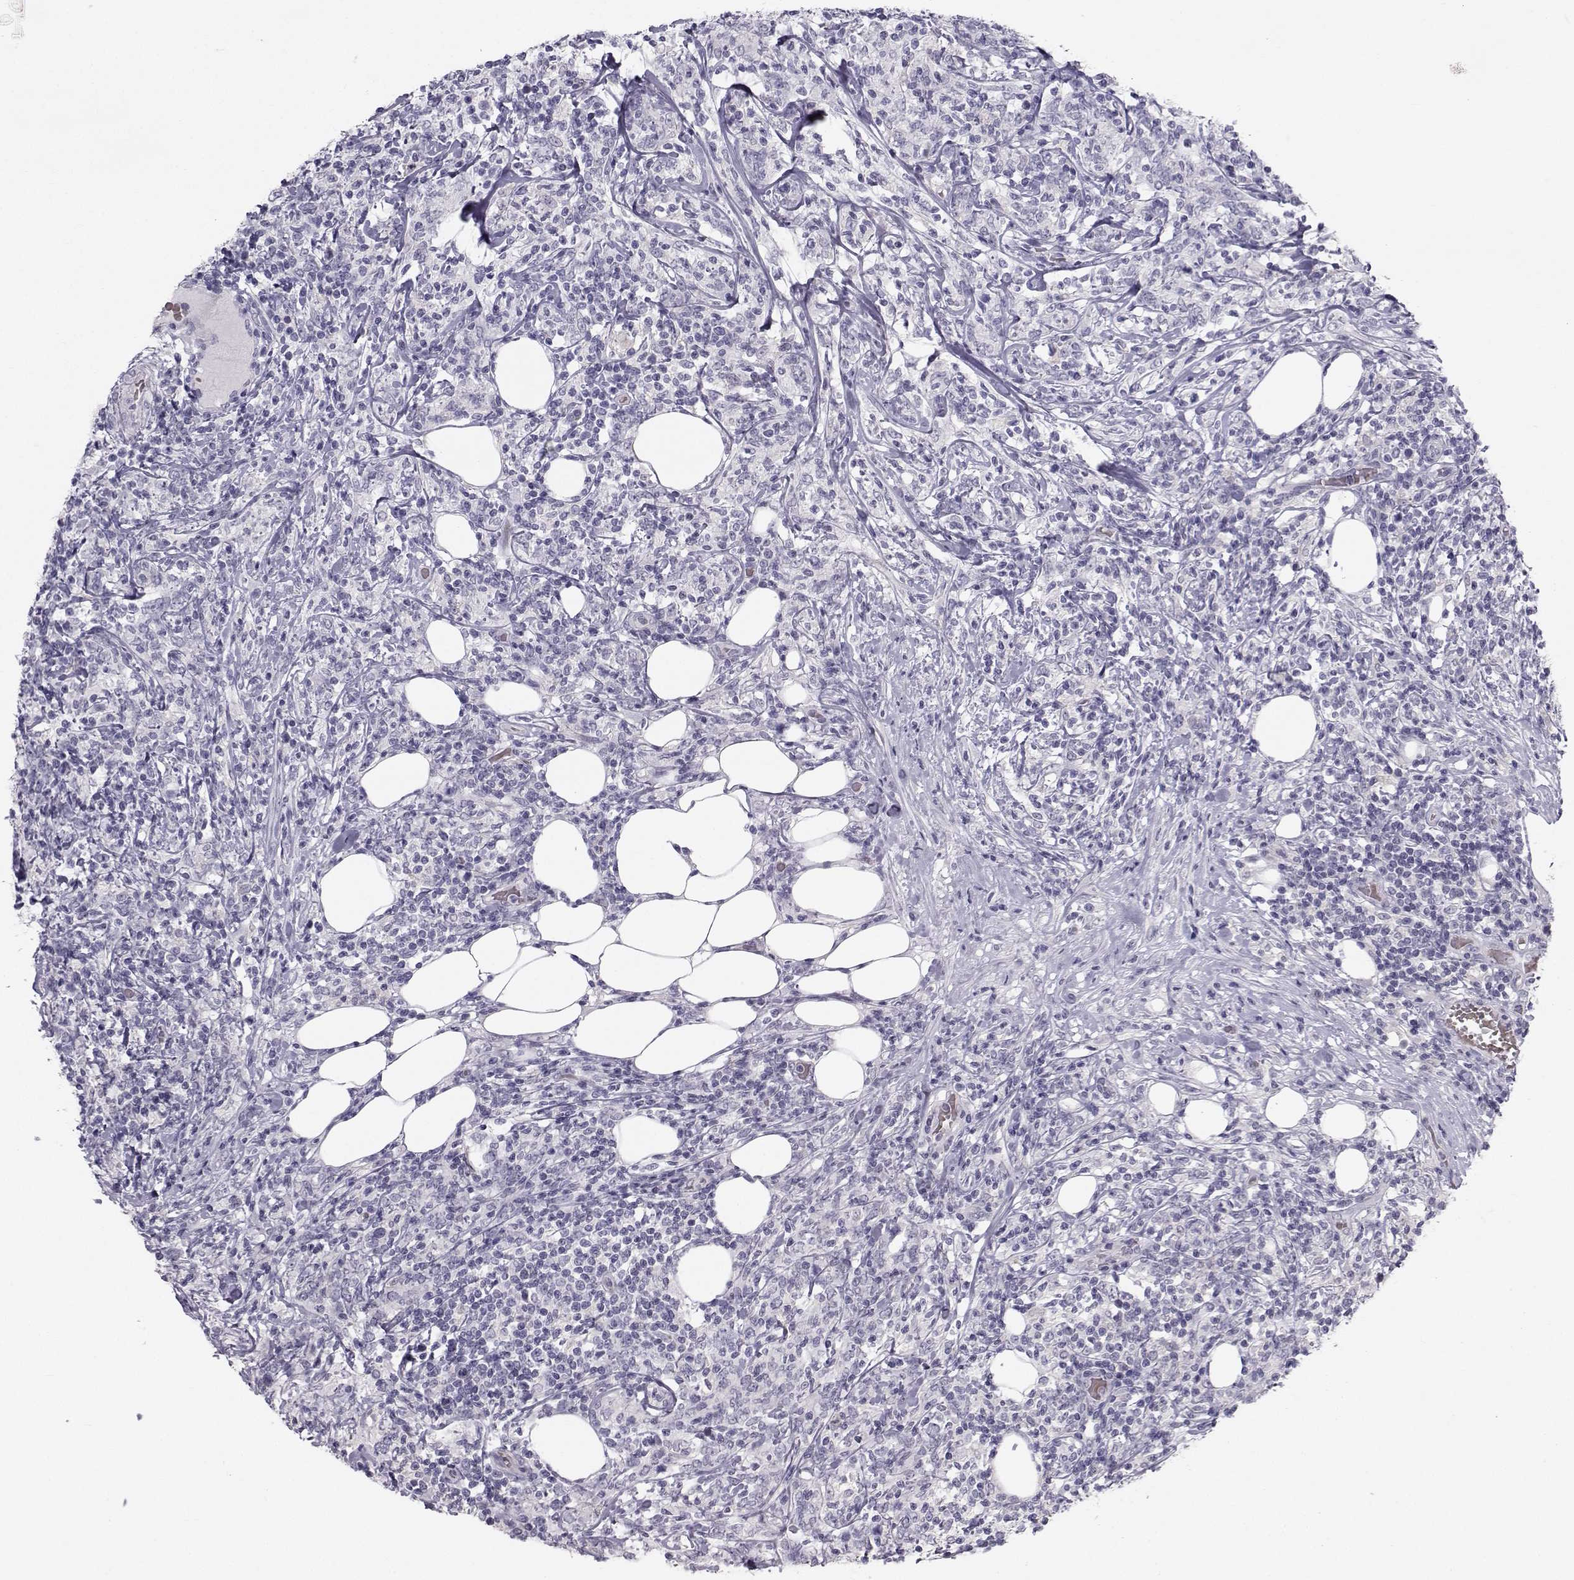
{"staining": {"intensity": "negative", "quantity": "none", "location": "none"}, "tissue": "lymphoma", "cell_type": "Tumor cells", "image_type": "cancer", "snomed": [{"axis": "morphology", "description": "Malignant lymphoma, non-Hodgkin's type, High grade"}, {"axis": "topography", "description": "Lymph node"}], "caption": "Protein analysis of malignant lymphoma, non-Hodgkin's type (high-grade) demonstrates no significant staining in tumor cells. (DAB IHC with hematoxylin counter stain).", "gene": "GARIN3", "patient": {"sex": "female", "age": 84}}